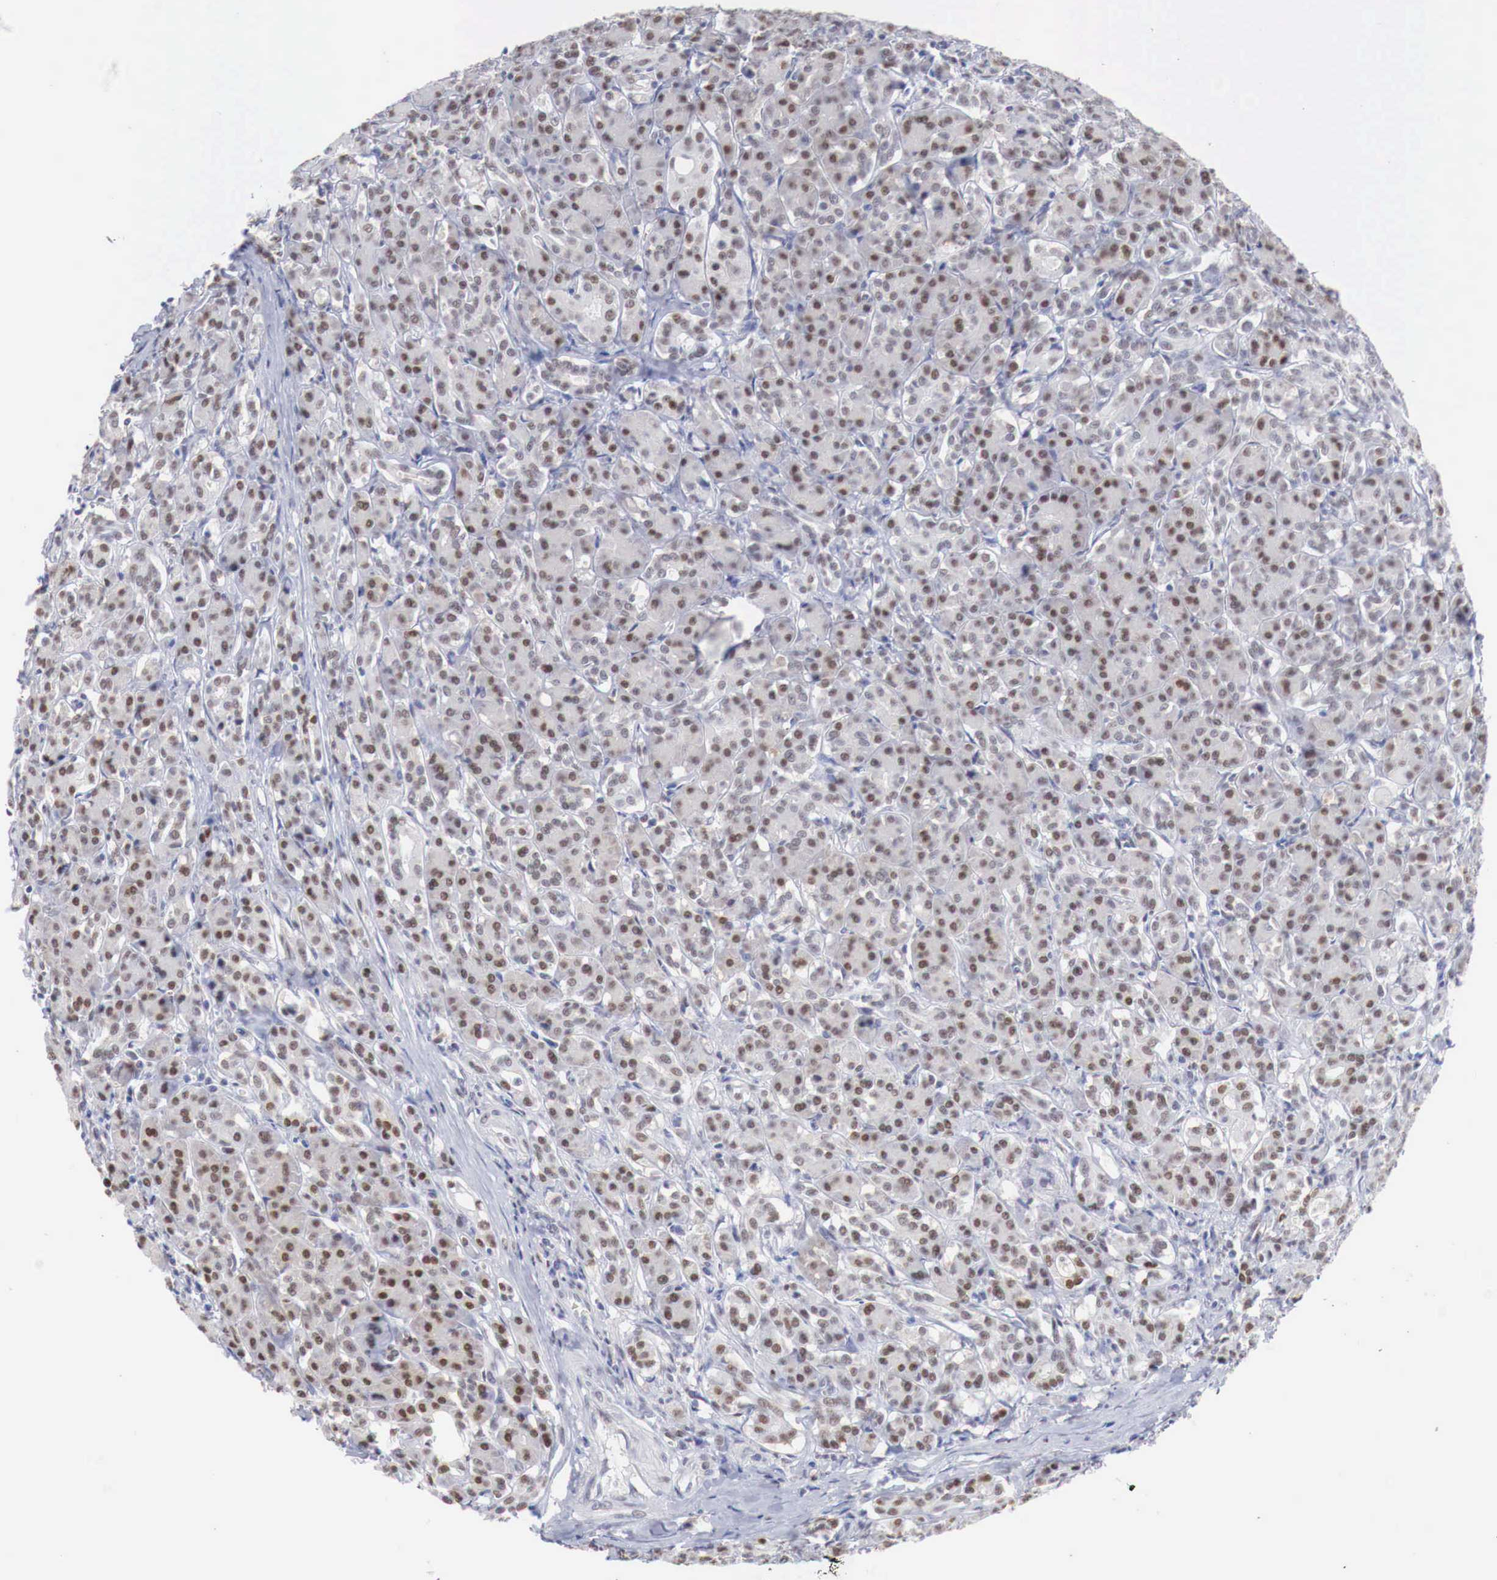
{"staining": {"intensity": "moderate", "quantity": ">75%", "location": "nuclear"}, "tissue": "pancreas", "cell_type": "Exocrine glandular cells", "image_type": "normal", "snomed": [{"axis": "morphology", "description": "Normal tissue, NOS"}, {"axis": "topography", "description": "Lymph node"}, {"axis": "topography", "description": "Pancreas"}], "caption": "Normal pancreas shows moderate nuclear positivity in about >75% of exocrine glandular cells, visualized by immunohistochemistry.", "gene": "FOXP2", "patient": {"sex": "male", "age": 59}}